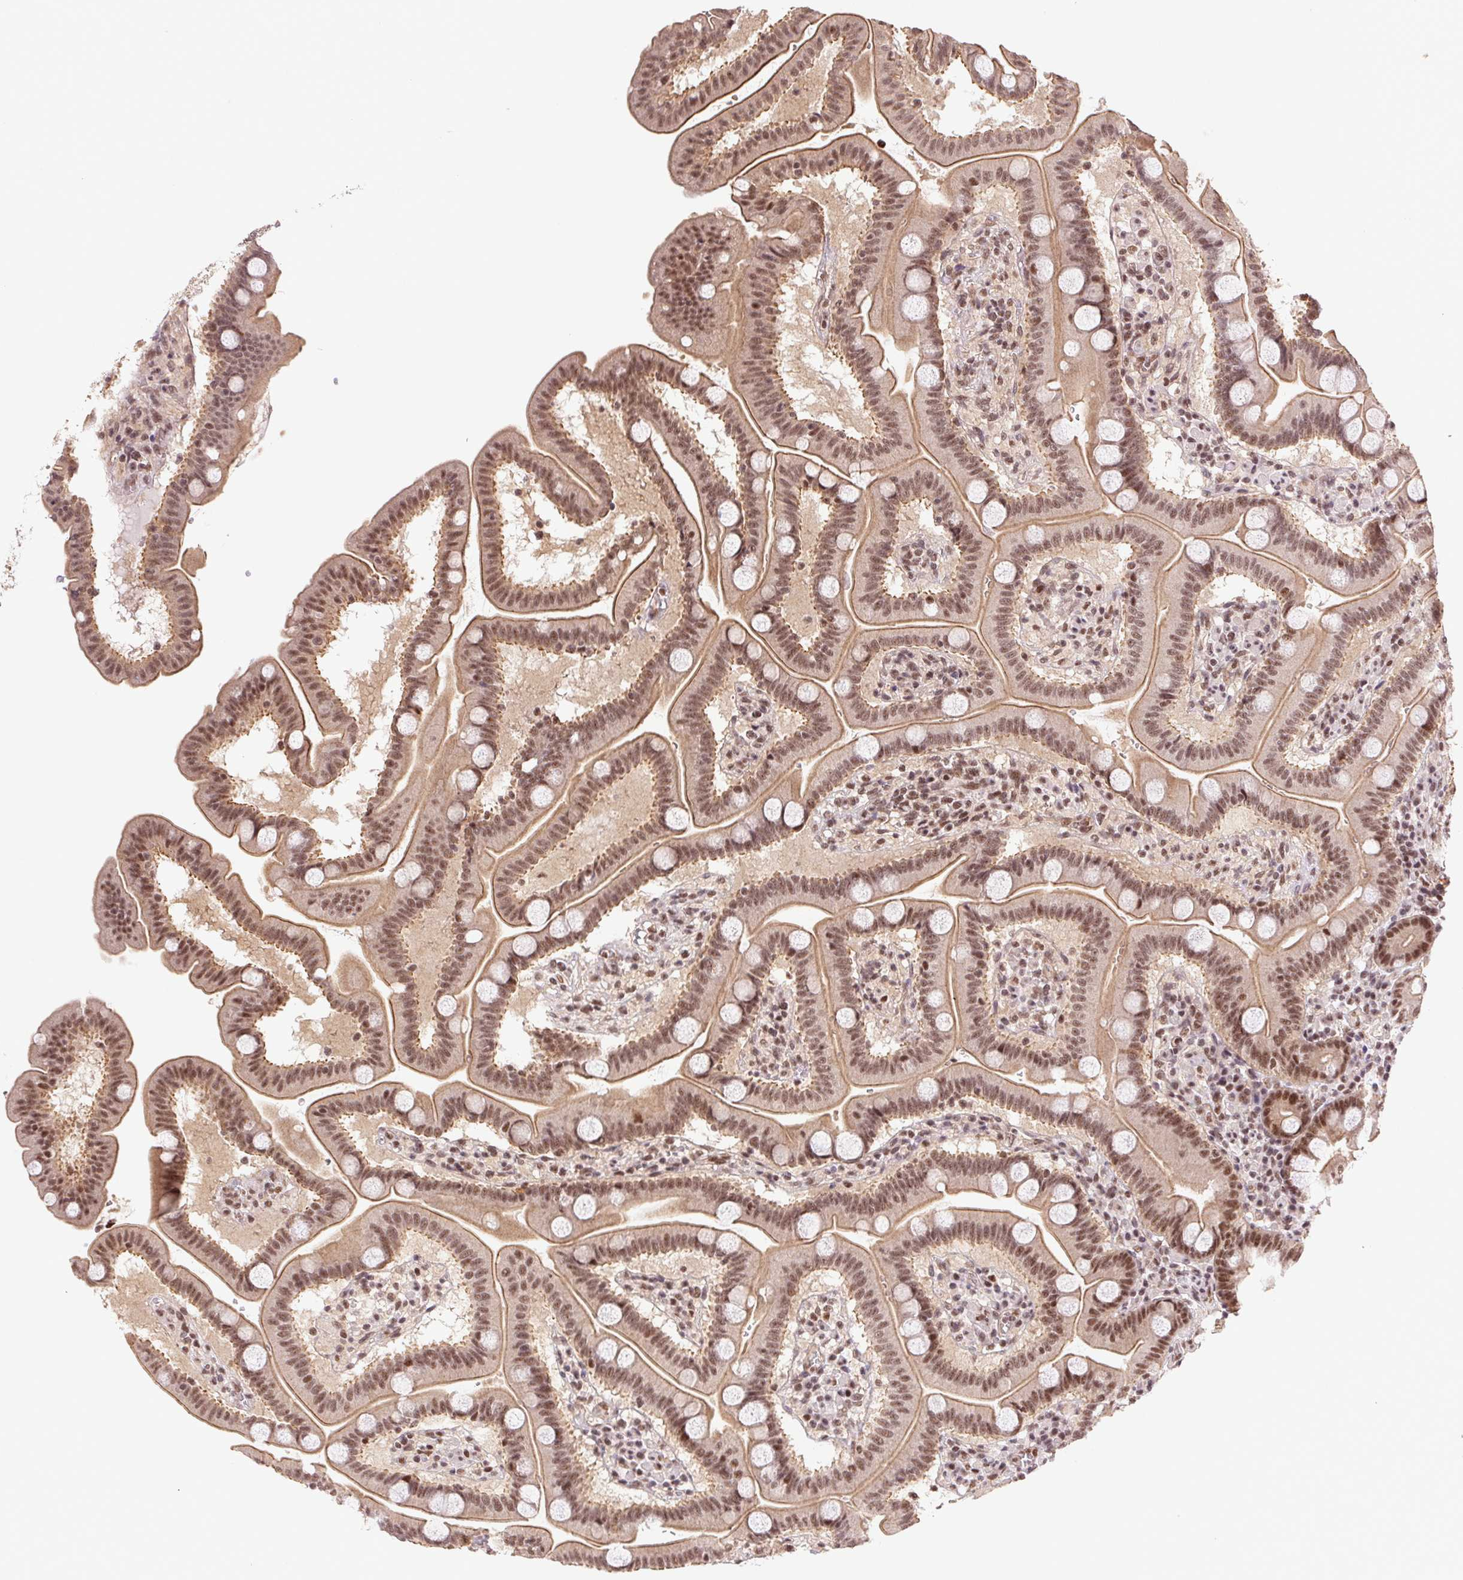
{"staining": {"intensity": "strong", "quantity": ">75%", "location": "cytoplasmic/membranous,nuclear"}, "tissue": "duodenum", "cell_type": "Glandular cells", "image_type": "normal", "snomed": [{"axis": "morphology", "description": "Normal tissue, NOS"}, {"axis": "topography", "description": "Pancreas"}, {"axis": "topography", "description": "Duodenum"}], "caption": "High-magnification brightfield microscopy of benign duodenum stained with DAB (3,3'-diaminobenzidine) (brown) and counterstained with hematoxylin (blue). glandular cells exhibit strong cytoplasmic/membranous,nuclear staining is identified in about>75% of cells.", "gene": "CWC25", "patient": {"sex": "male", "age": 59}}